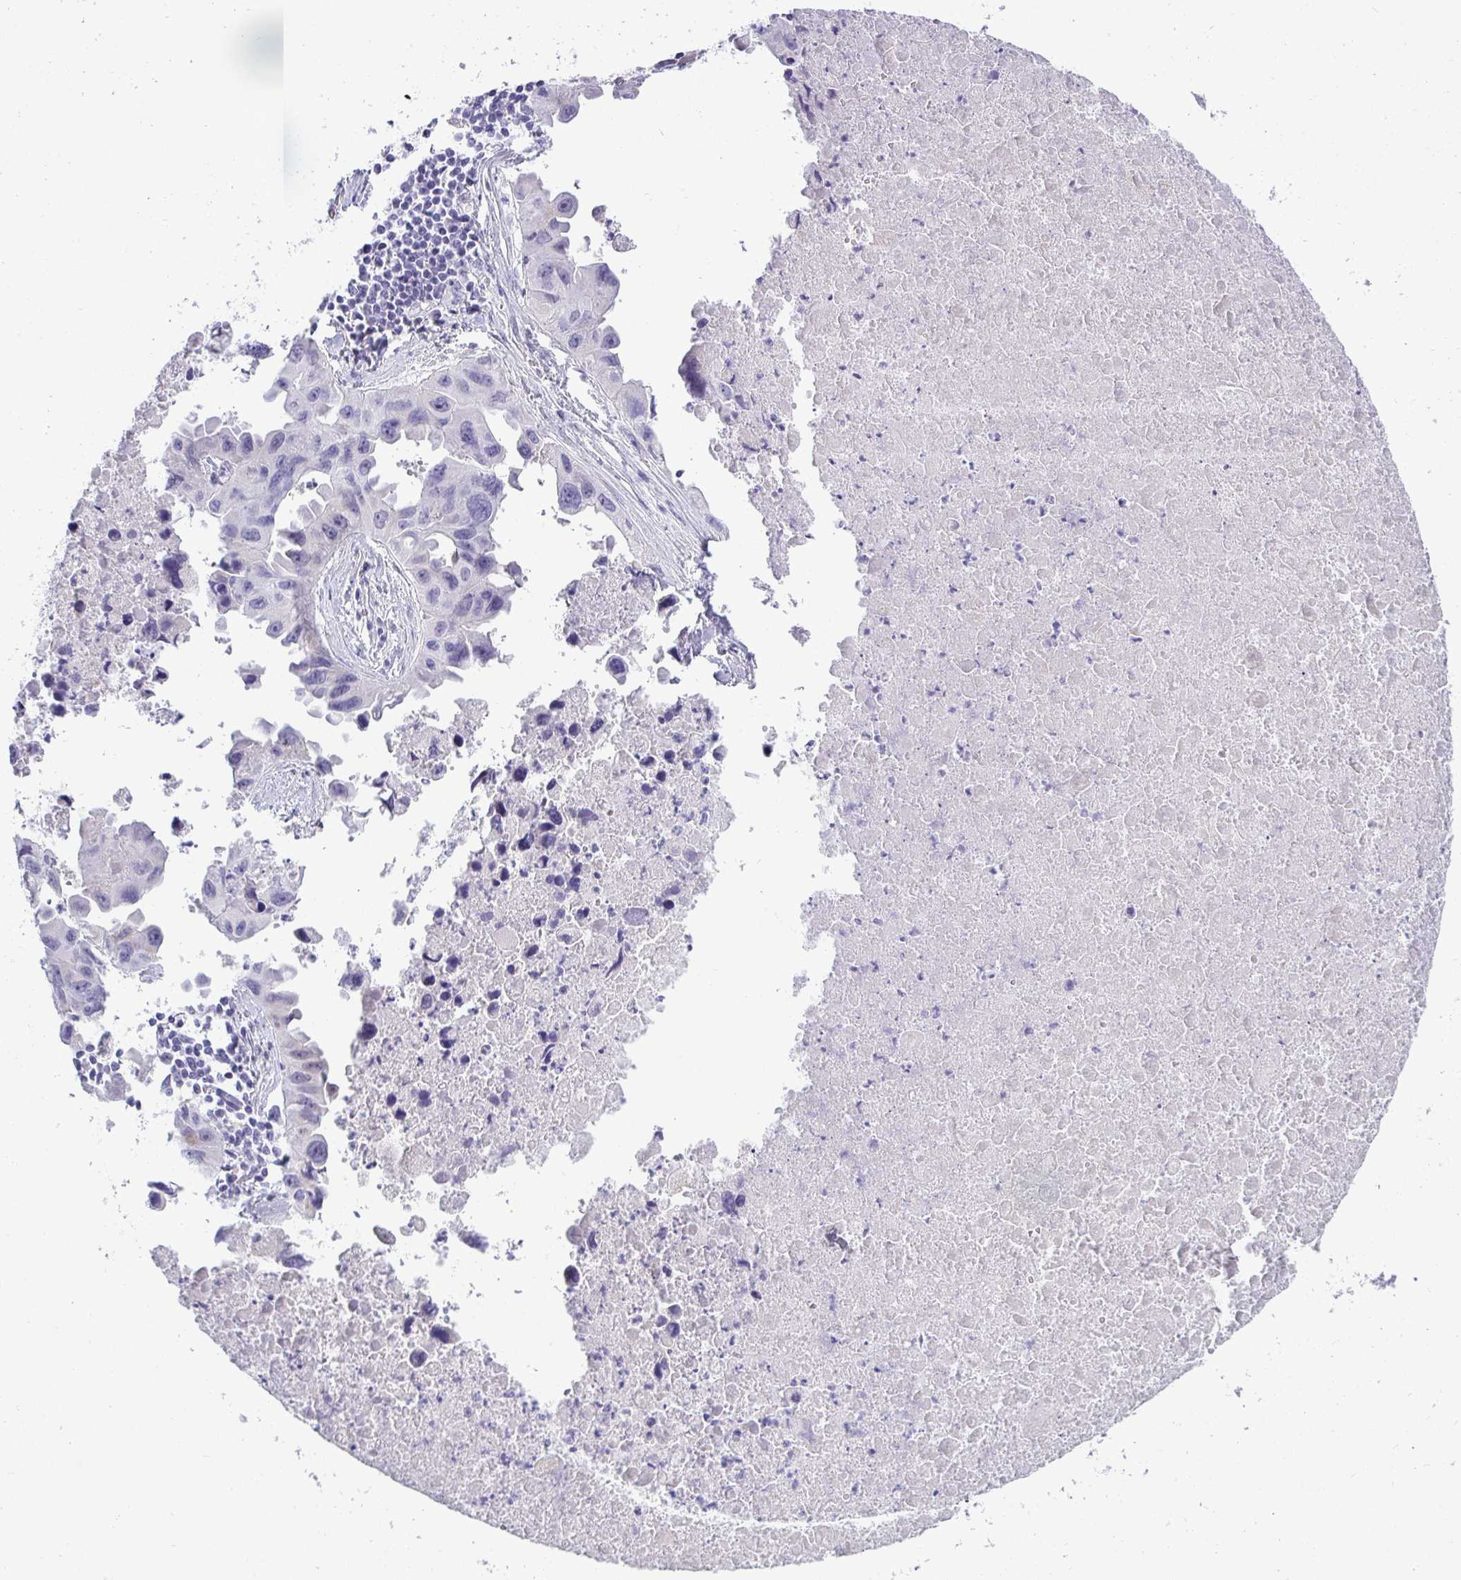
{"staining": {"intensity": "negative", "quantity": "none", "location": "none"}, "tissue": "lung cancer", "cell_type": "Tumor cells", "image_type": "cancer", "snomed": [{"axis": "morphology", "description": "Adenocarcinoma, NOS"}, {"axis": "topography", "description": "Lymph node"}, {"axis": "topography", "description": "Lung"}], "caption": "A photomicrograph of lung cancer stained for a protein demonstrates no brown staining in tumor cells.", "gene": "AK5", "patient": {"sex": "male", "age": 64}}